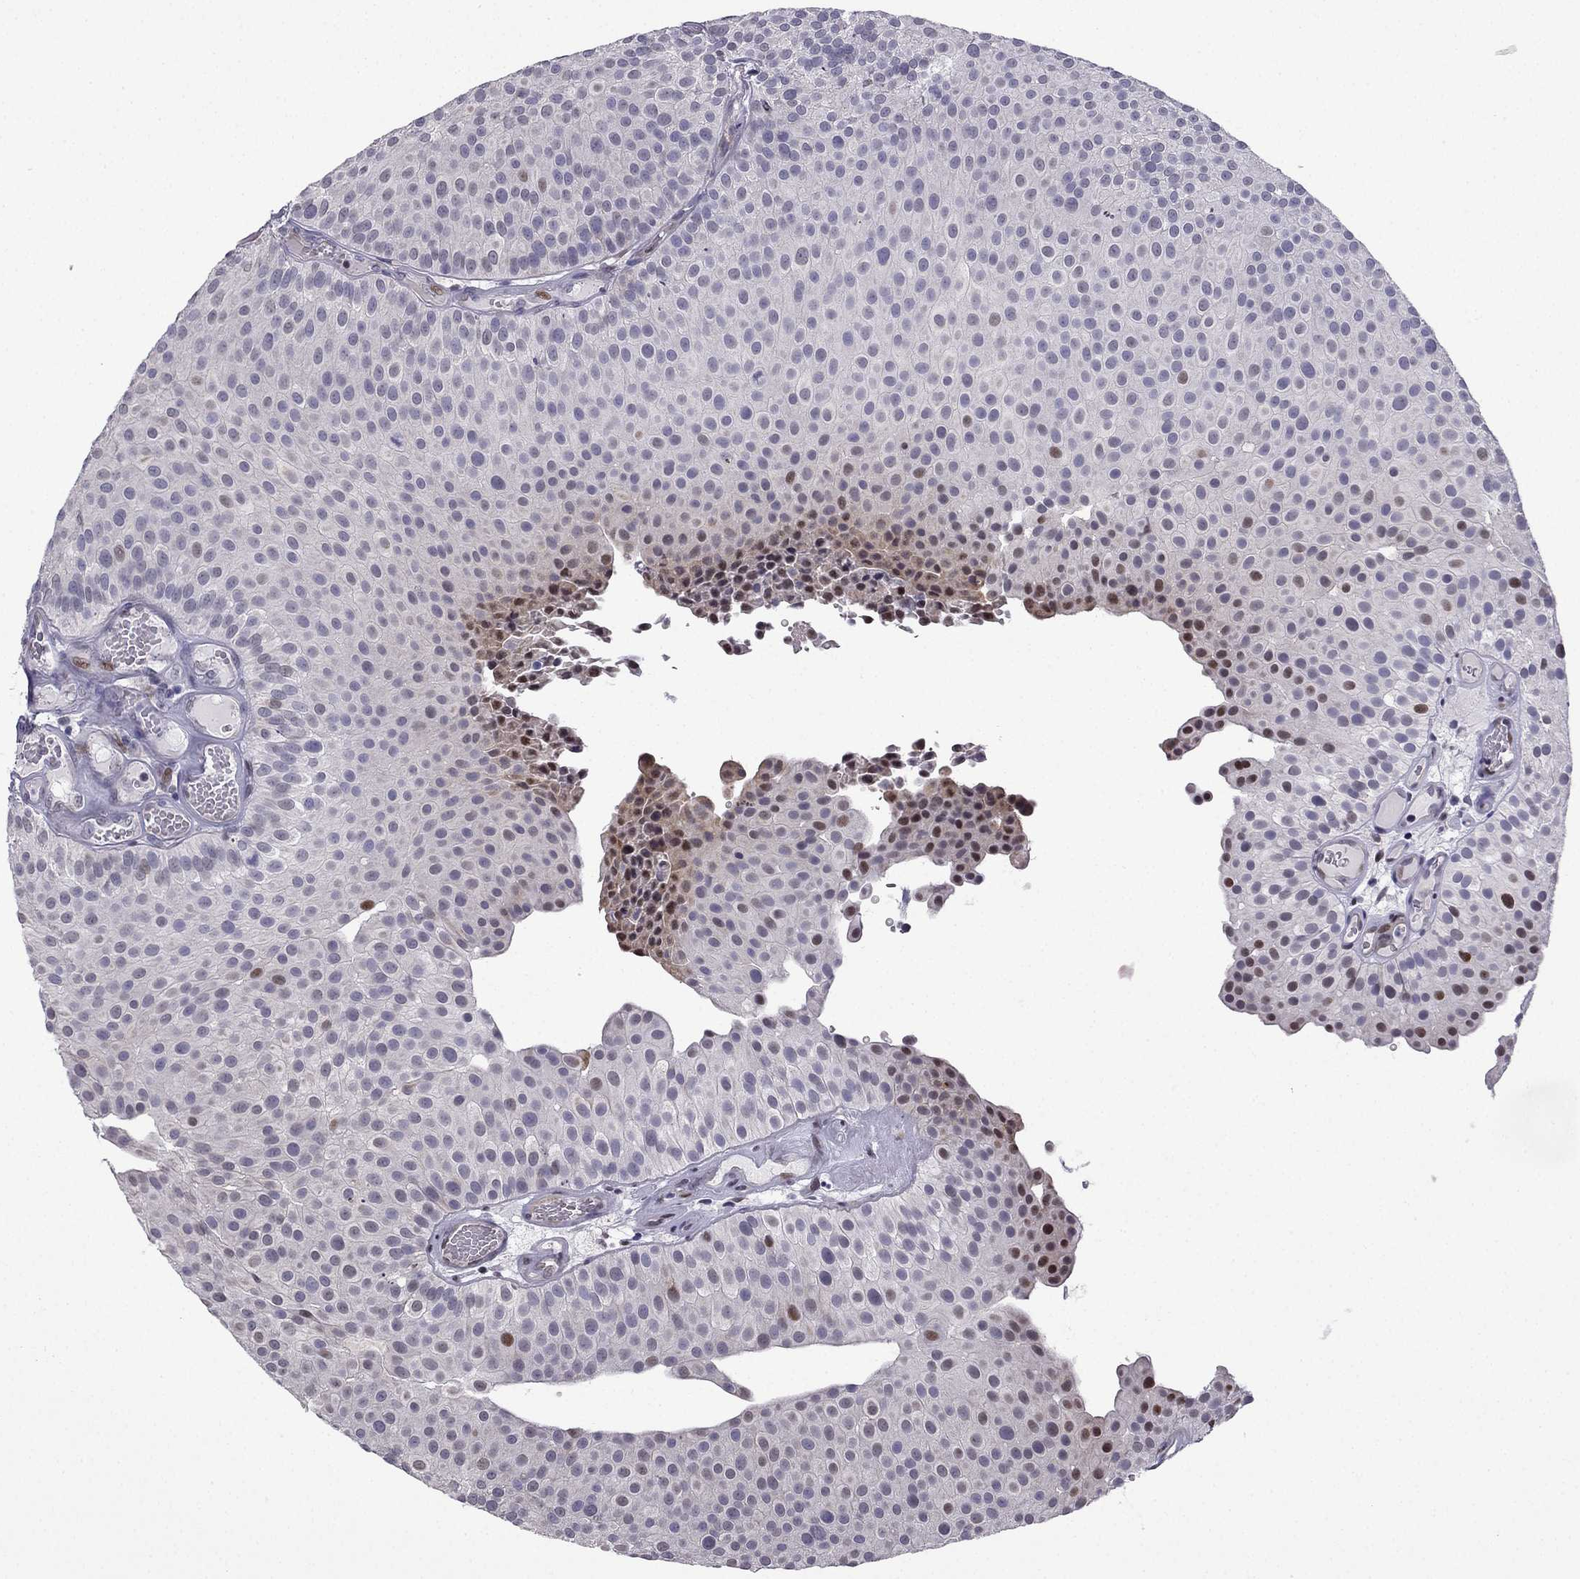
{"staining": {"intensity": "moderate", "quantity": "<25%", "location": "nuclear"}, "tissue": "urothelial cancer", "cell_type": "Tumor cells", "image_type": "cancer", "snomed": [{"axis": "morphology", "description": "Urothelial carcinoma, Low grade"}, {"axis": "topography", "description": "Urinary bladder"}], "caption": "Urothelial carcinoma (low-grade) stained with DAB (3,3'-diaminobenzidine) immunohistochemistry displays low levels of moderate nuclear positivity in about <25% of tumor cells. The staining was performed using DAB, with brown indicating positive protein expression. Nuclei are stained blue with hematoxylin.", "gene": "CFAP70", "patient": {"sex": "female", "age": 87}}